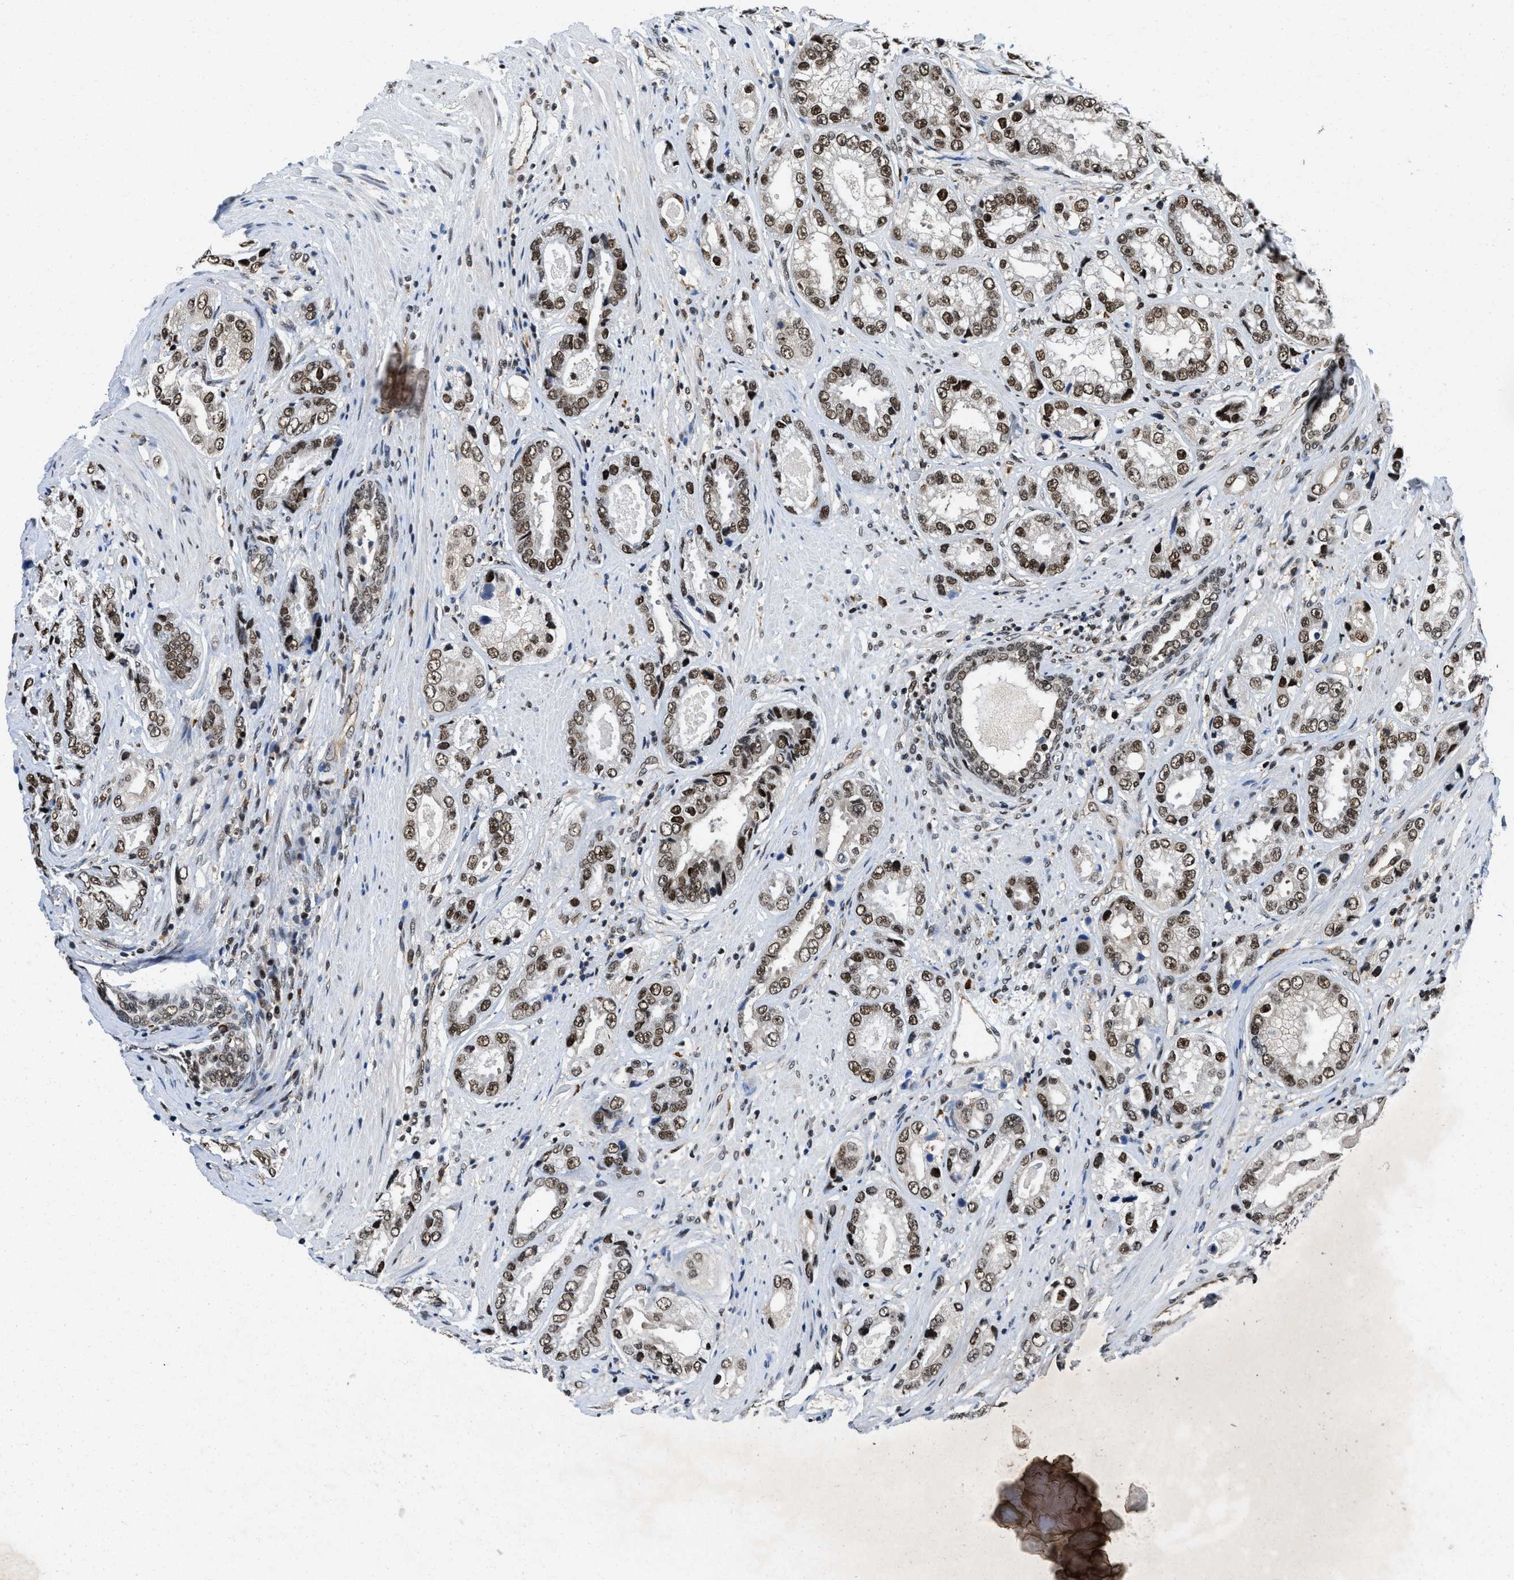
{"staining": {"intensity": "moderate", "quantity": ">75%", "location": "nuclear"}, "tissue": "prostate cancer", "cell_type": "Tumor cells", "image_type": "cancer", "snomed": [{"axis": "morphology", "description": "Adenocarcinoma, High grade"}, {"axis": "topography", "description": "Prostate"}], "caption": "A brown stain shows moderate nuclear expression of a protein in human prostate cancer tumor cells.", "gene": "SAFB", "patient": {"sex": "male", "age": 61}}